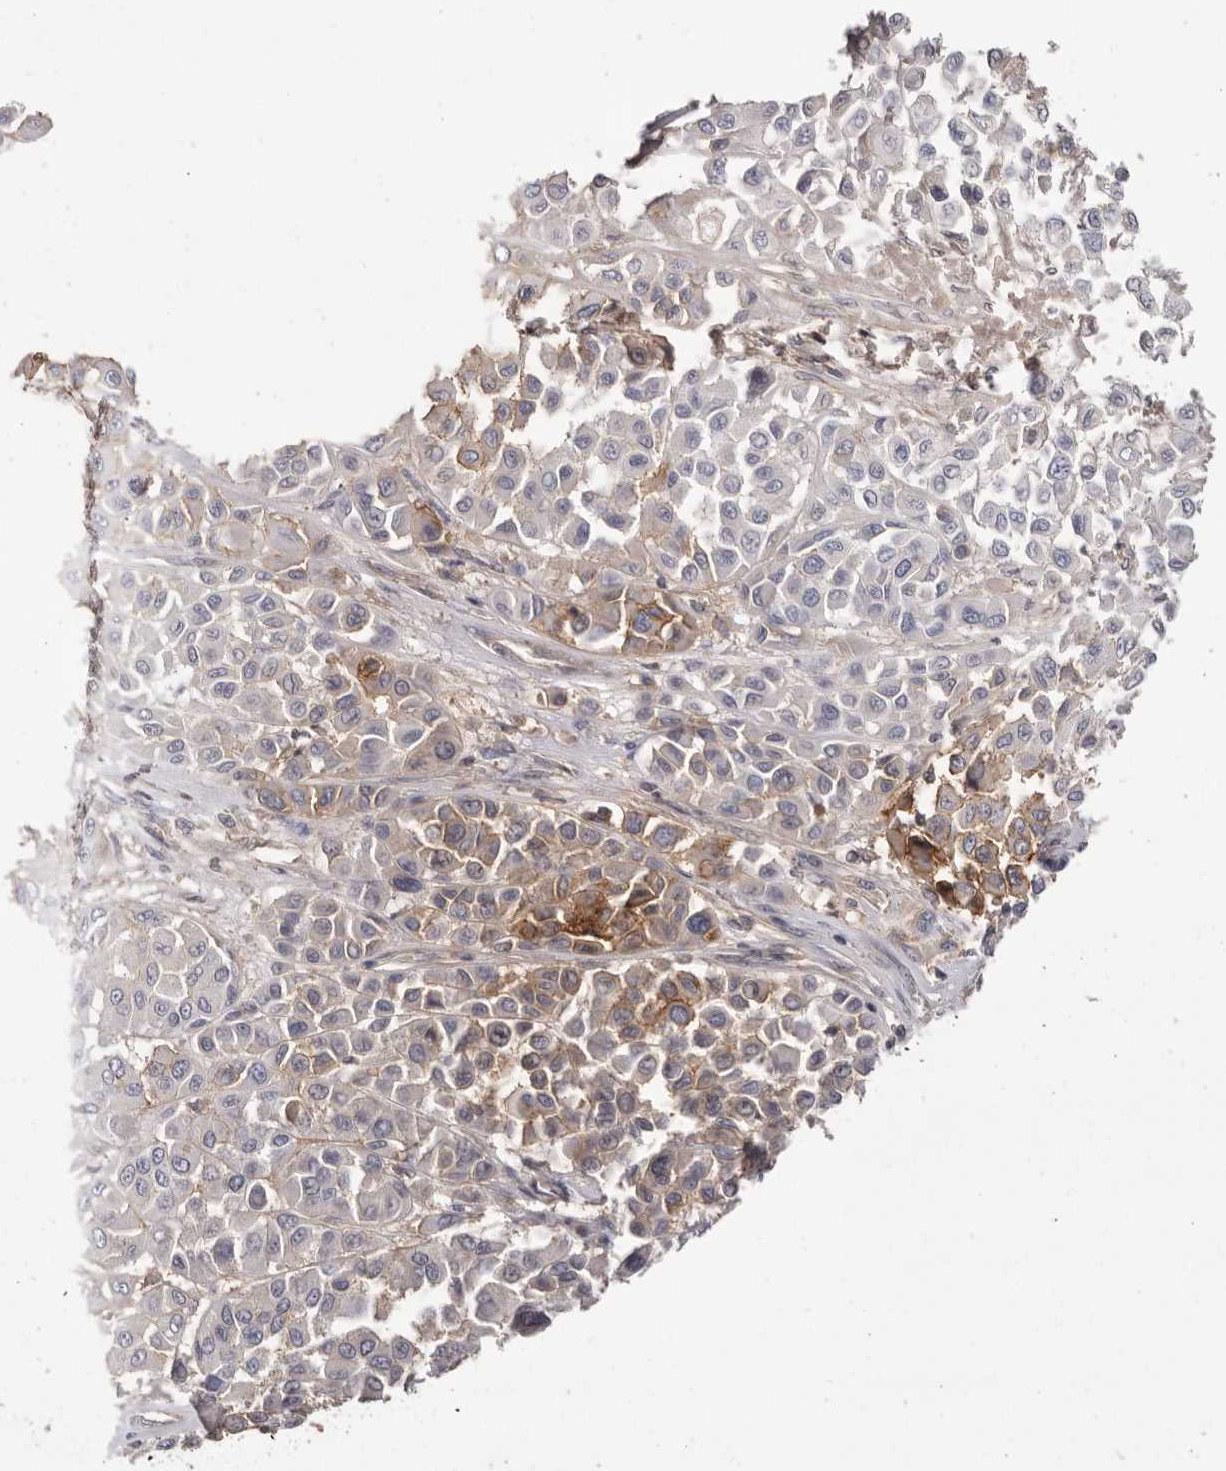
{"staining": {"intensity": "moderate", "quantity": "25%-75%", "location": "cytoplasmic/membranous"}, "tissue": "melanoma", "cell_type": "Tumor cells", "image_type": "cancer", "snomed": [{"axis": "morphology", "description": "Malignant melanoma, Metastatic site"}, {"axis": "topography", "description": "Soft tissue"}], "caption": "Immunohistochemistry histopathology image of malignant melanoma (metastatic site) stained for a protein (brown), which exhibits medium levels of moderate cytoplasmic/membranous positivity in about 25%-75% of tumor cells.", "gene": "MMACHC", "patient": {"sex": "male", "age": 41}}